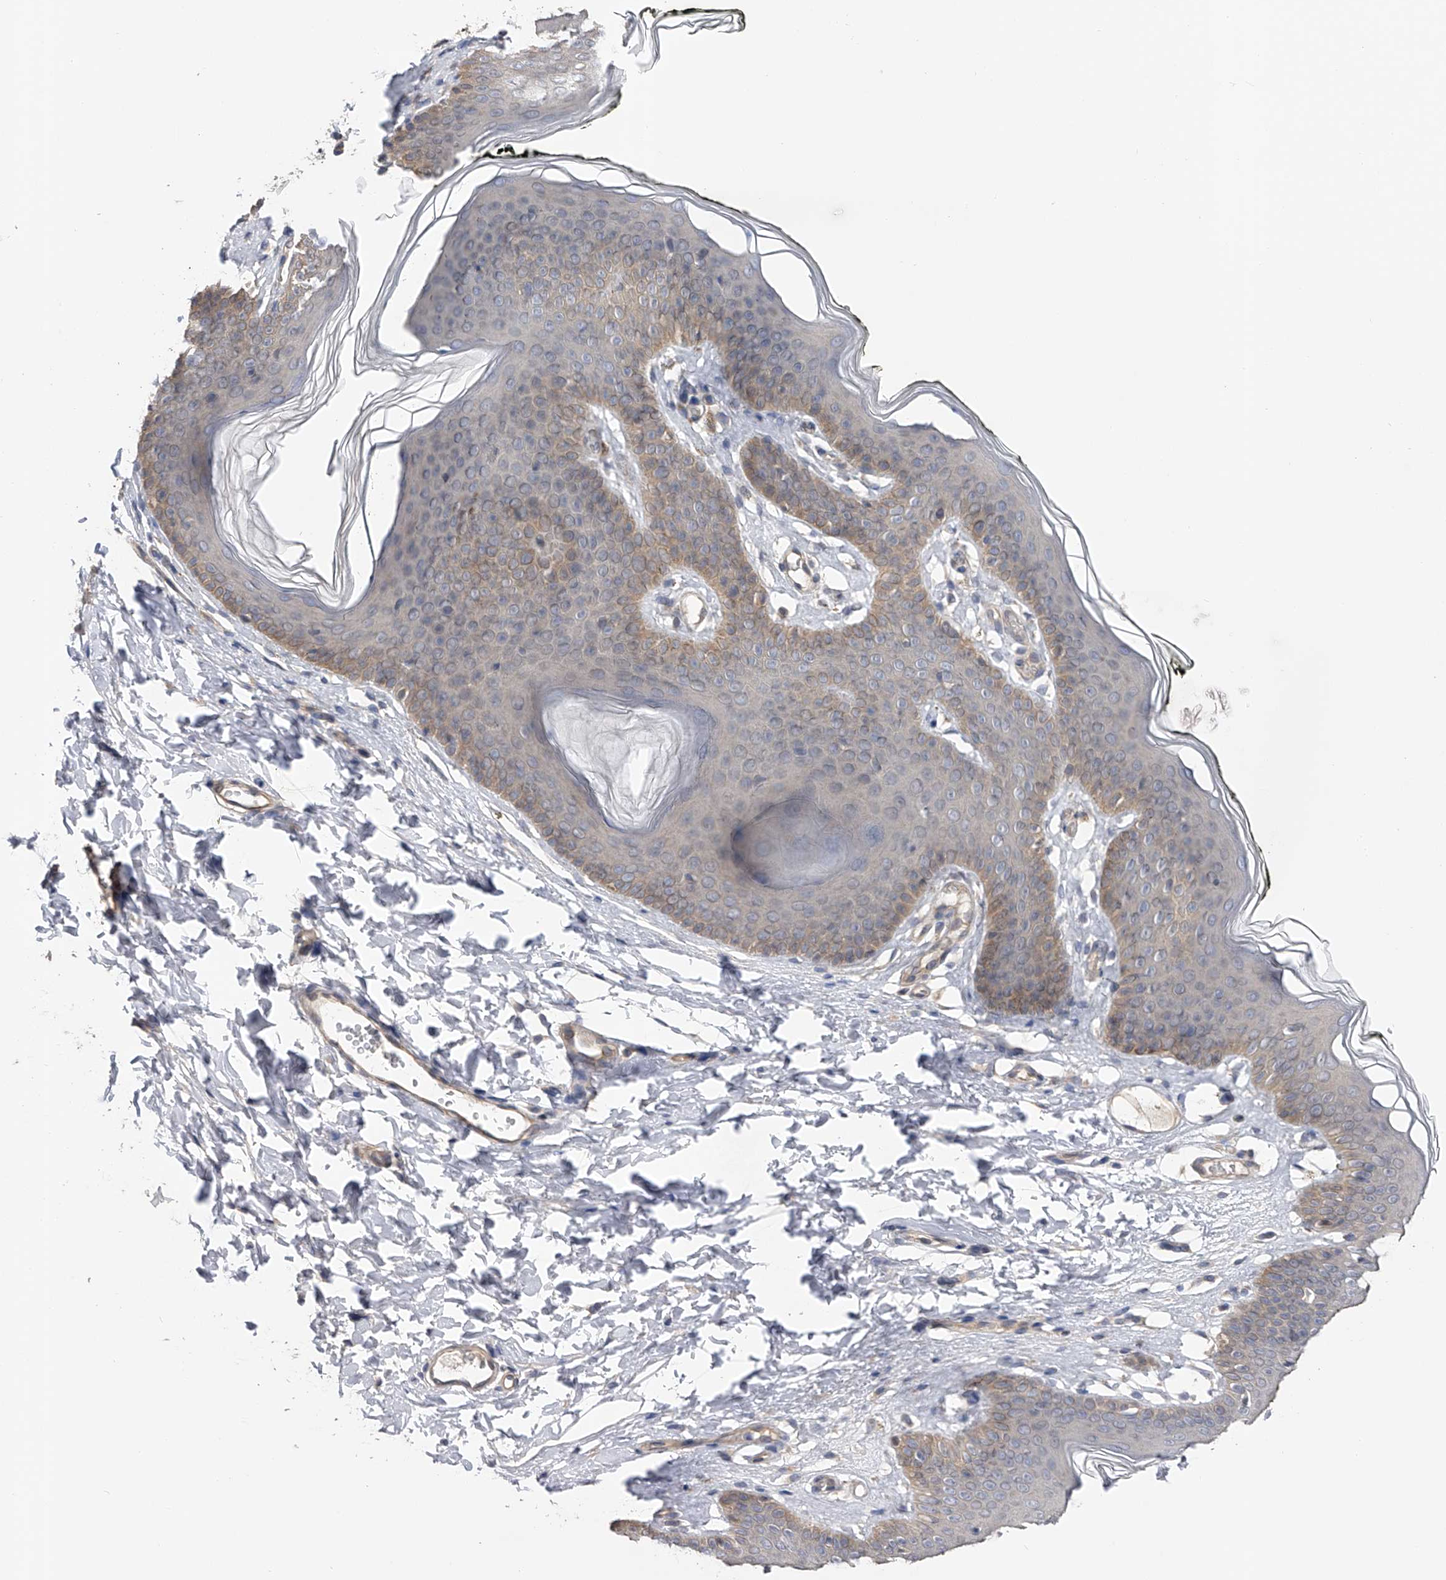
{"staining": {"intensity": "moderate", "quantity": "<25%", "location": "cytoplasmic/membranous"}, "tissue": "skin", "cell_type": "Epidermal cells", "image_type": "normal", "snomed": [{"axis": "morphology", "description": "Normal tissue, NOS"}, {"axis": "morphology", "description": "Inflammation, NOS"}, {"axis": "topography", "description": "Vulva"}], "caption": "Immunohistochemical staining of benign human skin reveals moderate cytoplasmic/membranous protein positivity in about <25% of epidermal cells. The protein of interest is shown in brown color, while the nuclei are stained blue.", "gene": "CFAP298", "patient": {"sex": "female", "age": 84}}